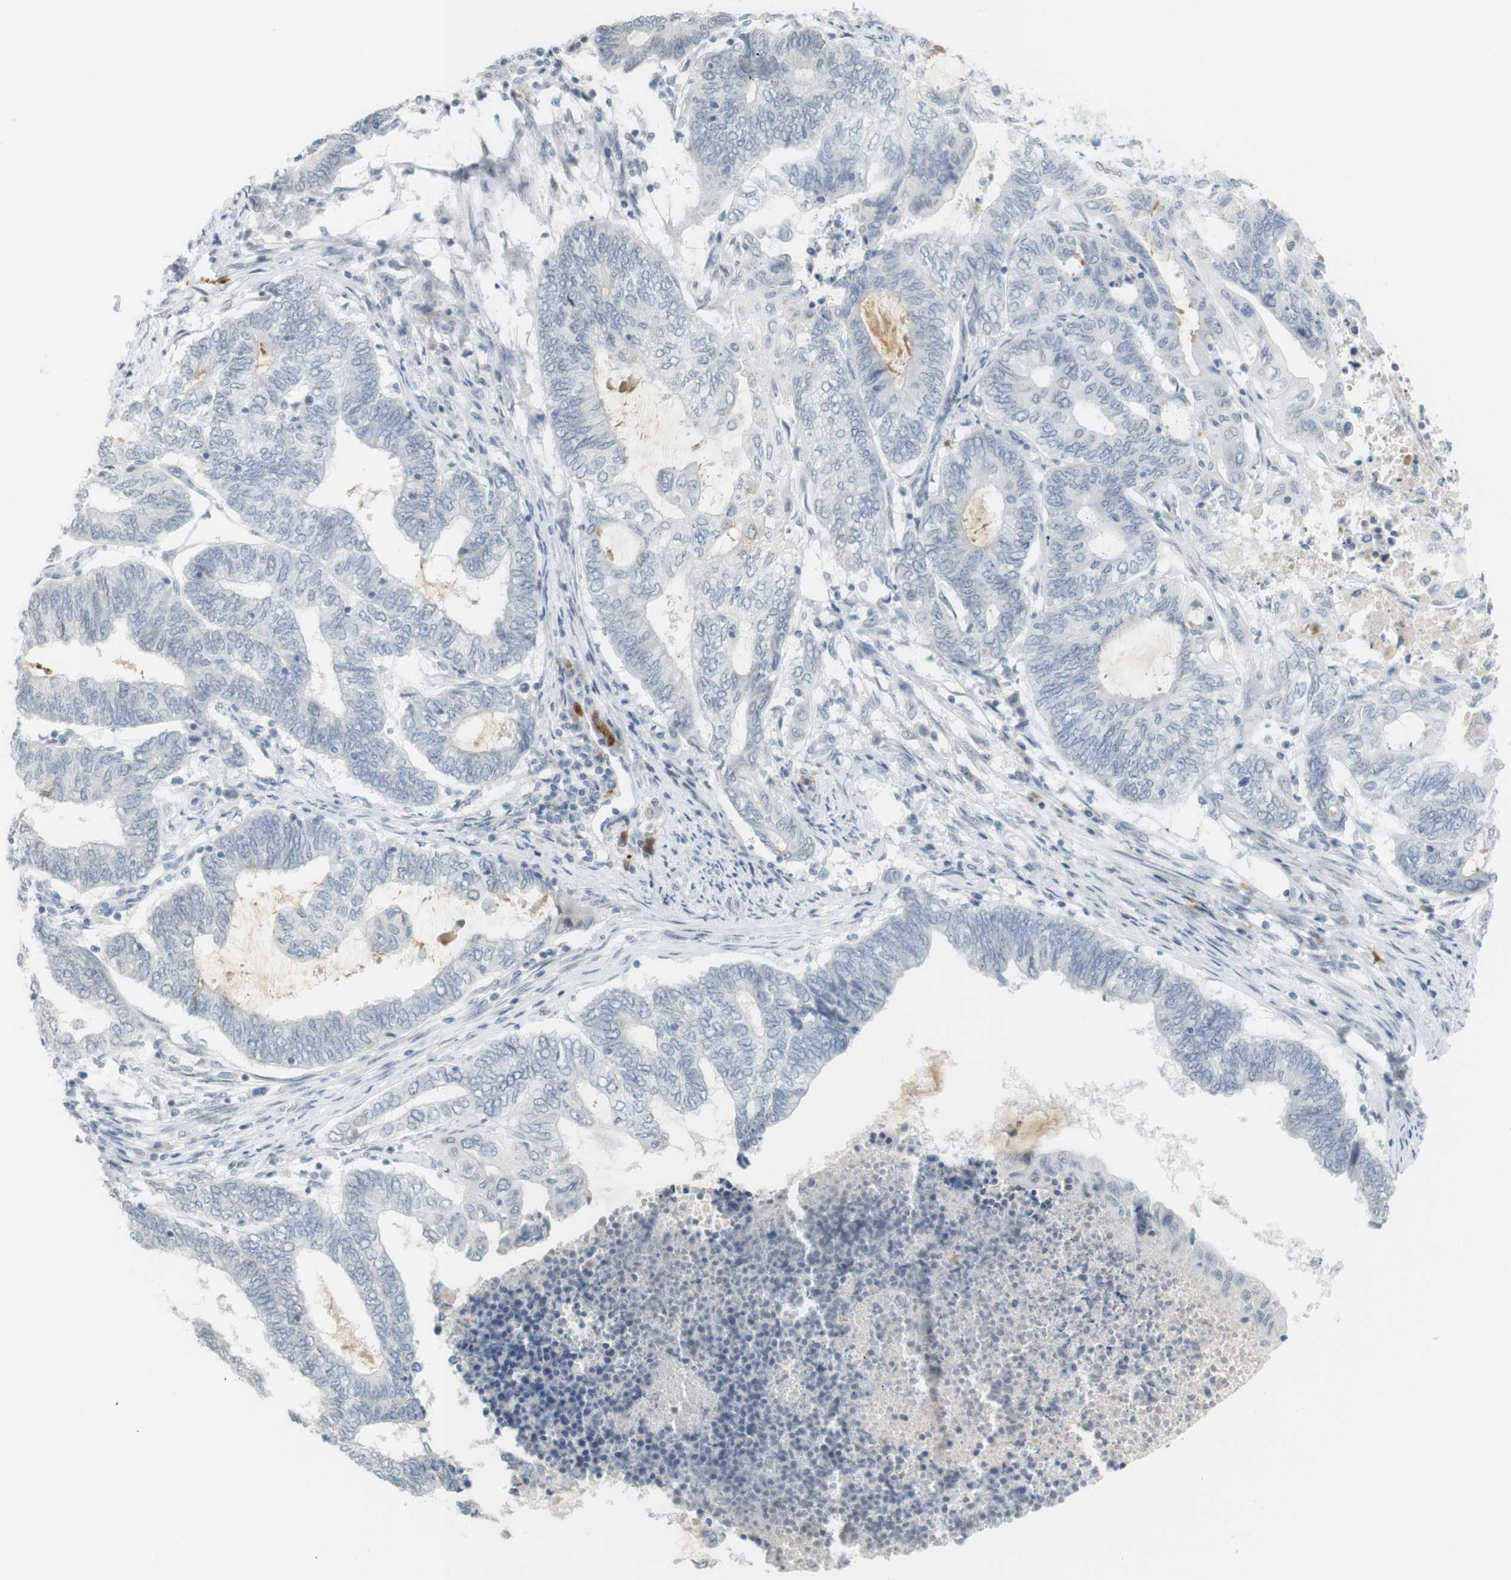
{"staining": {"intensity": "negative", "quantity": "none", "location": "none"}, "tissue": "endometrial cancer", "cell_type": "Tumor cells", "image_type": "cancer", "snomed": [{"axis": "morphology", "description": "Adenocarcinoma, NOS"}, {"axis": "topography", "description": "Uterus"}, {"axis": "topography", "description": "Endometrium"}], "caption": "Immunohistochemical staining of human endometrial cancer (adenocarcinoma) reveals no significant staining in tumor cells.", "gene": "DMC1", "patient": {"sex": "female", "age": 70}}